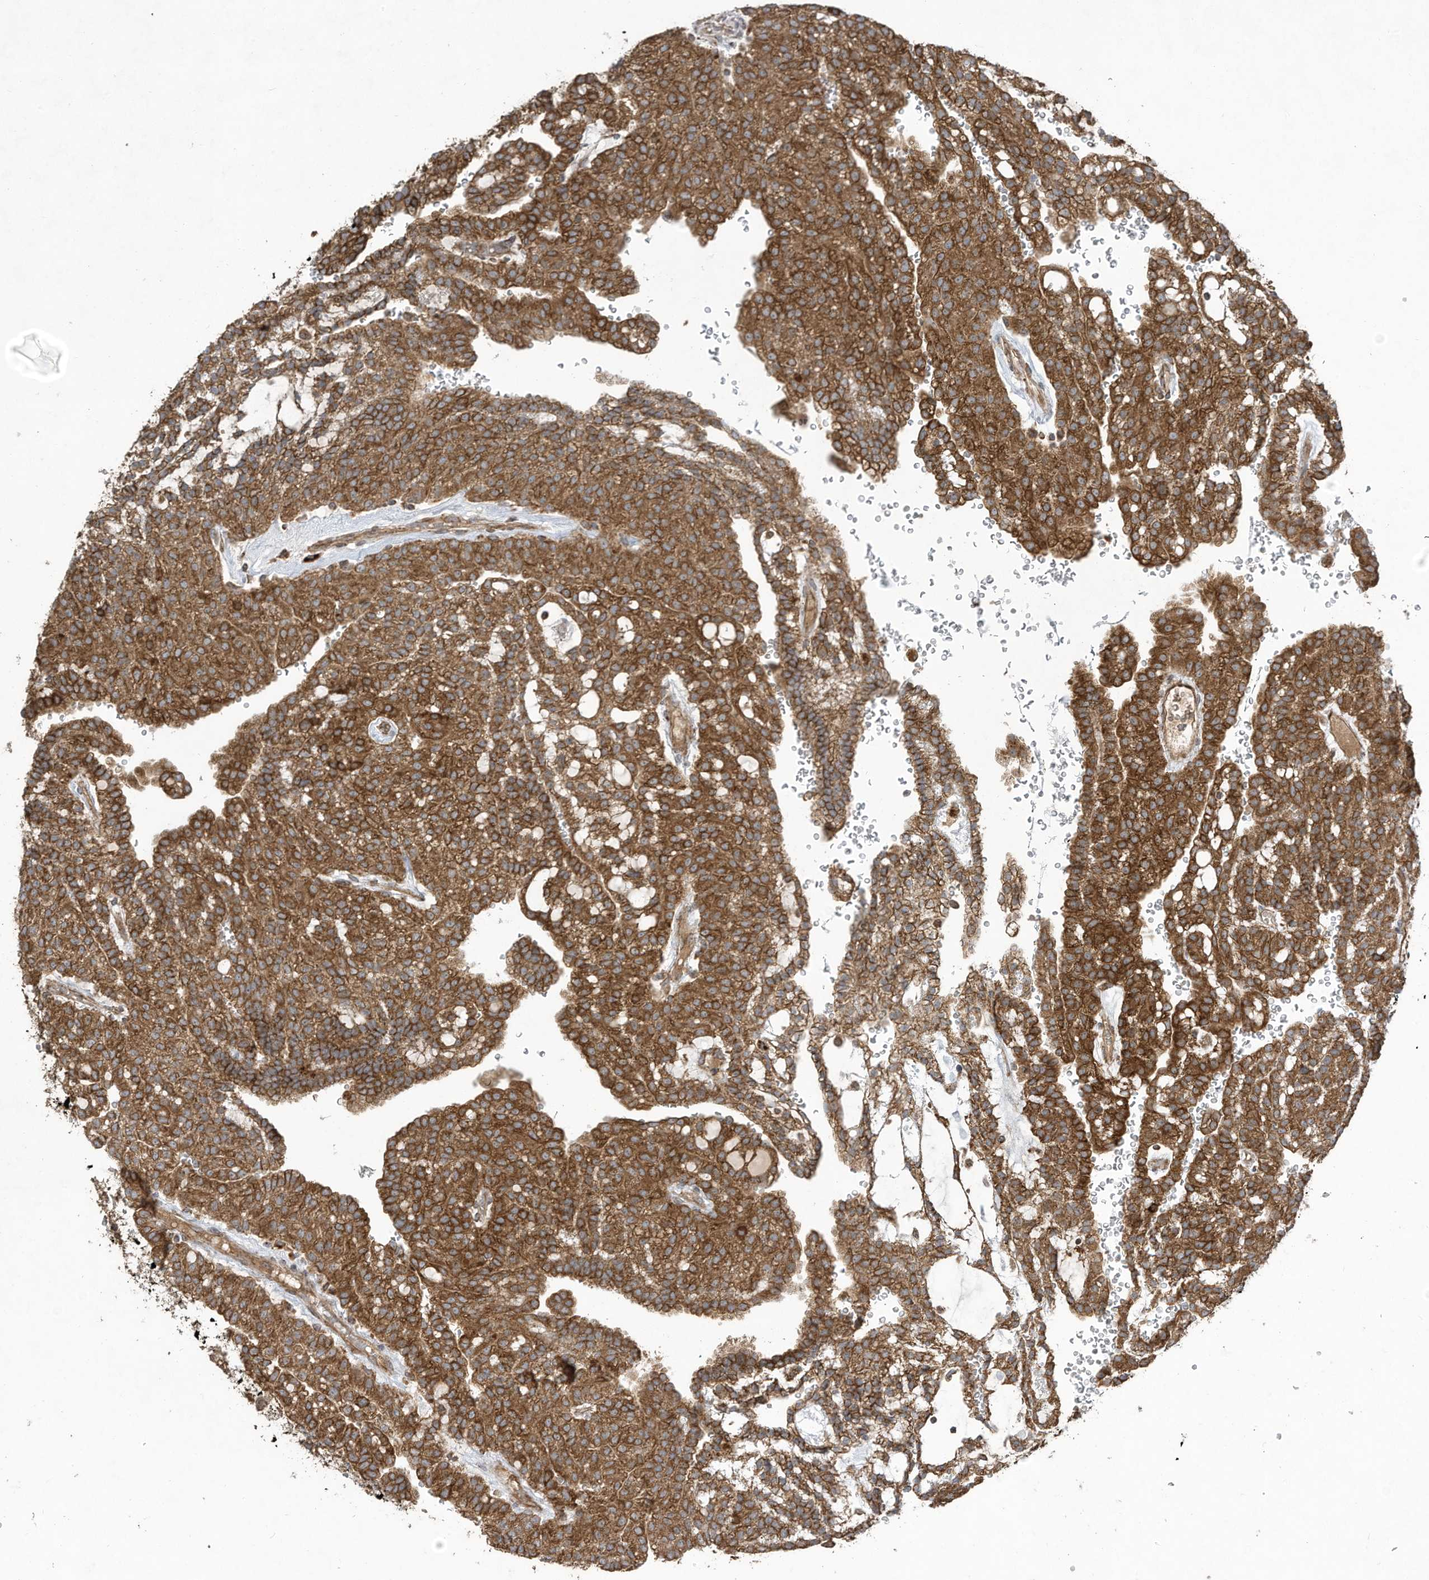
{"staining": {"intensity": "moderate", "quantity": ">75%", "location": "cytoplasmic/membranous"}, "tissue": "renal cancer", "cell_type": "Tumor cells", "image_type": "cancer", "snomed": [{"axis": "morphology", "description": "Adenocarcinoma, NOS"}, {"axis": "topography", "description": "Kidney"}], "caption": "A brown stain shows moderate cytoplasmic/membranous positivity of a protein in renal cancer (adenocarcinoma) tumor cells.", "gene": "C2orf74", "patient": {"sex": "male", "age": 63}}